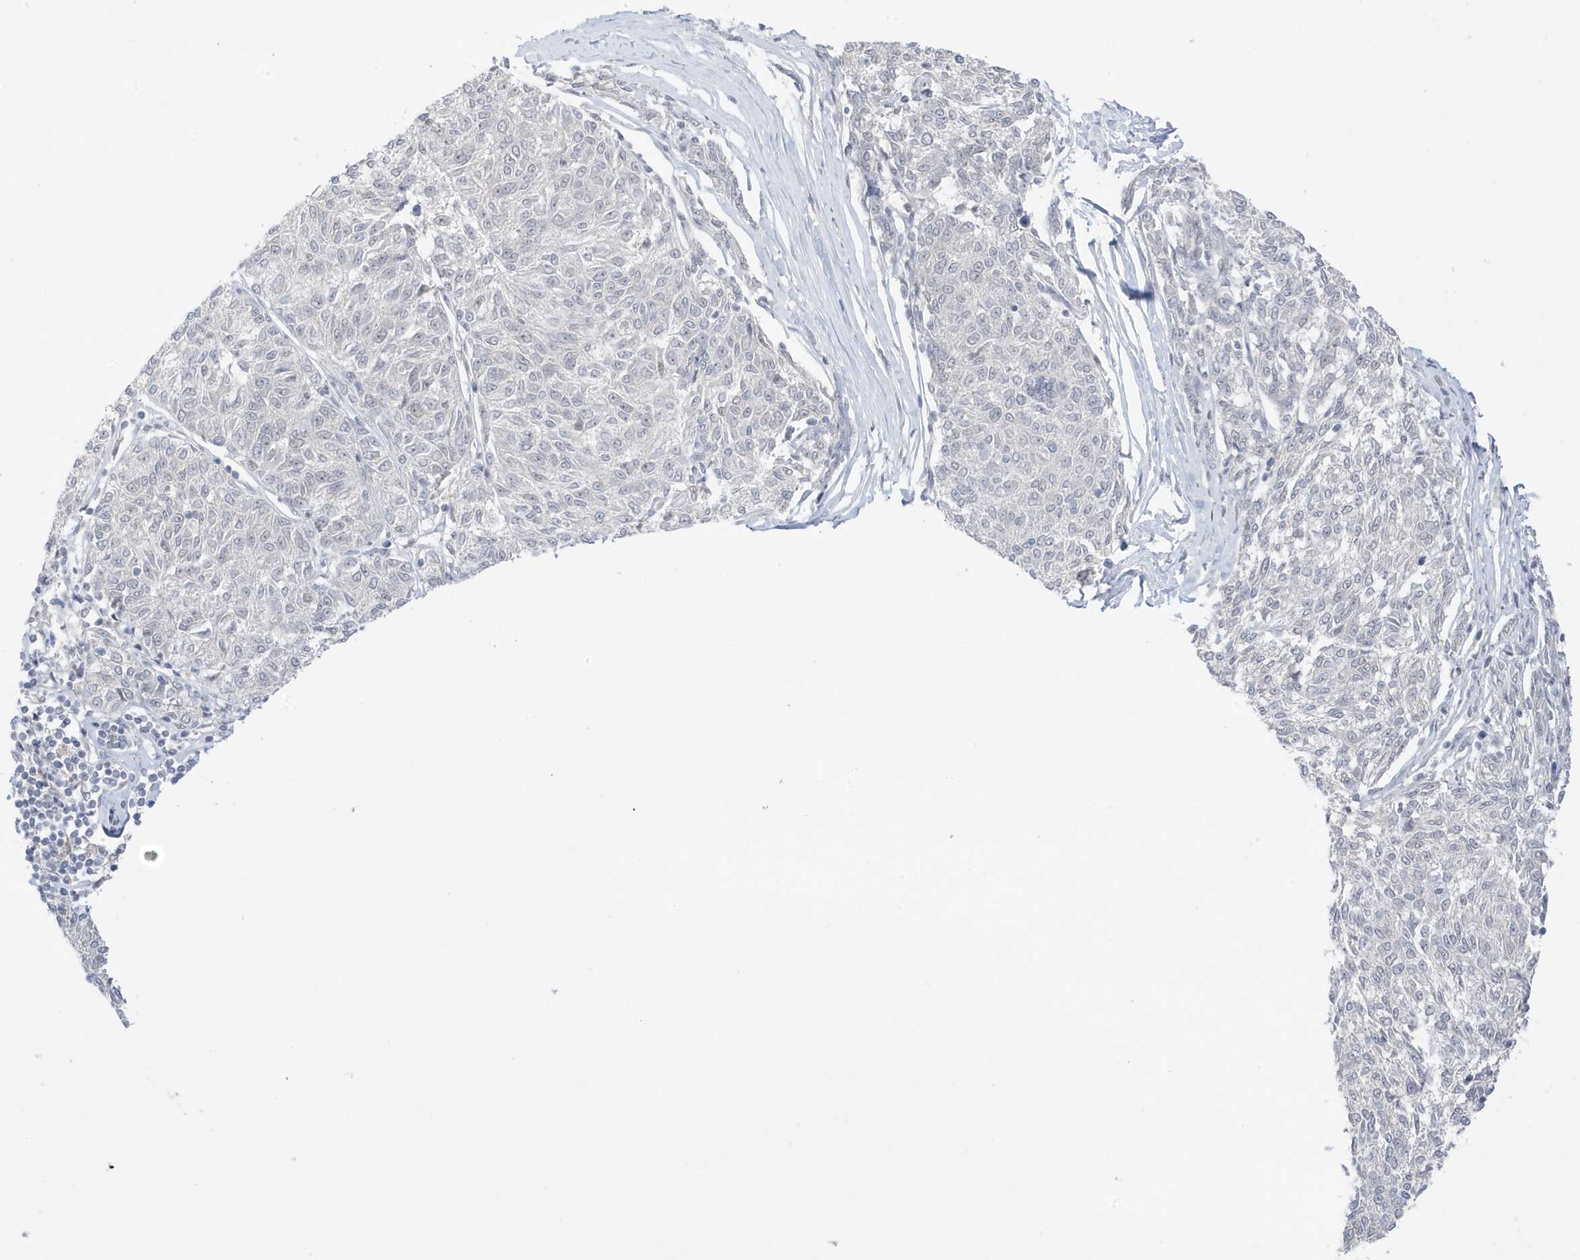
{"staining": {"intensity": "negative", "quantity": "none", "location": "none"}, "tissue": "melanoma", "cell_type": "Tumor cells", "image_type": "cancer", "snomed": [{"axis": "morphology", "description": "Malignant melanoma, NOS"}, {"axis": "topography", "description": "Skin"}], "caption": "IHC image of neoplastic tissue: human malignant melanoma stained with DAB (3,3'-diaminobenzidine) shows no significant protein positivity in tumor cells. (DAB immunohistochemistry (IHC) with hematoxylin counter stain).", "gene": "MSL3", "patient": {"sex": "female", "age": 72}}